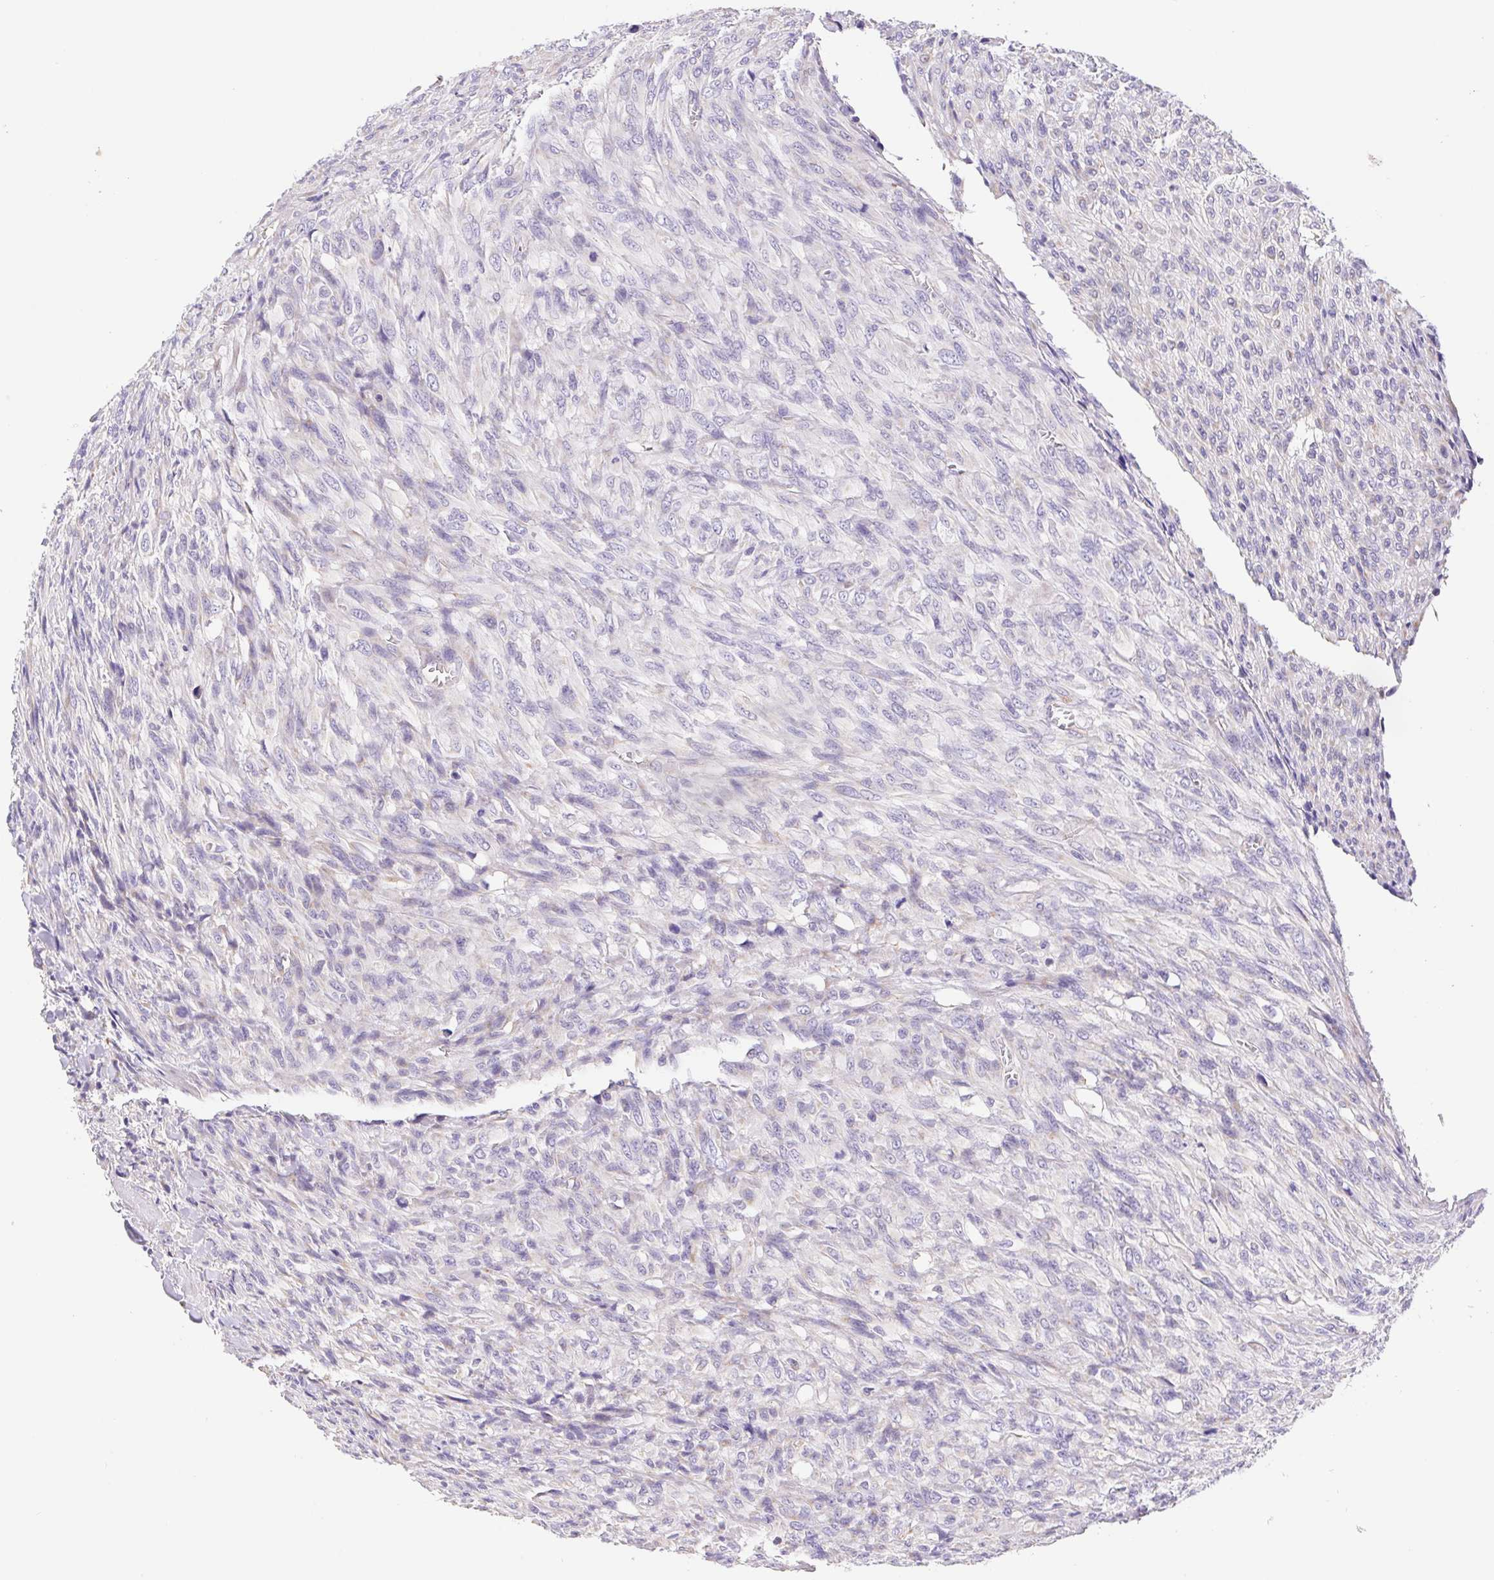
{"staining": {"intensity": "negative", "quantity": "none", "location": "none"}, "tissue": "renal cancer", "cell_type": "Tumor cells", "image_type": "cancer", "snomed": [{"axis": "morphology", "description": "Adenocarcinoma, NOS"}, {"axis": "topography", "description": "Kidney"}], "caption": "IHC micrograph of human renal cancer (adenocarcinoma) stained for a protein (brown), which shows no expression in tumor cells.", "gene": "FKBP6", "patient": {"sex": "male", "age": 58}}